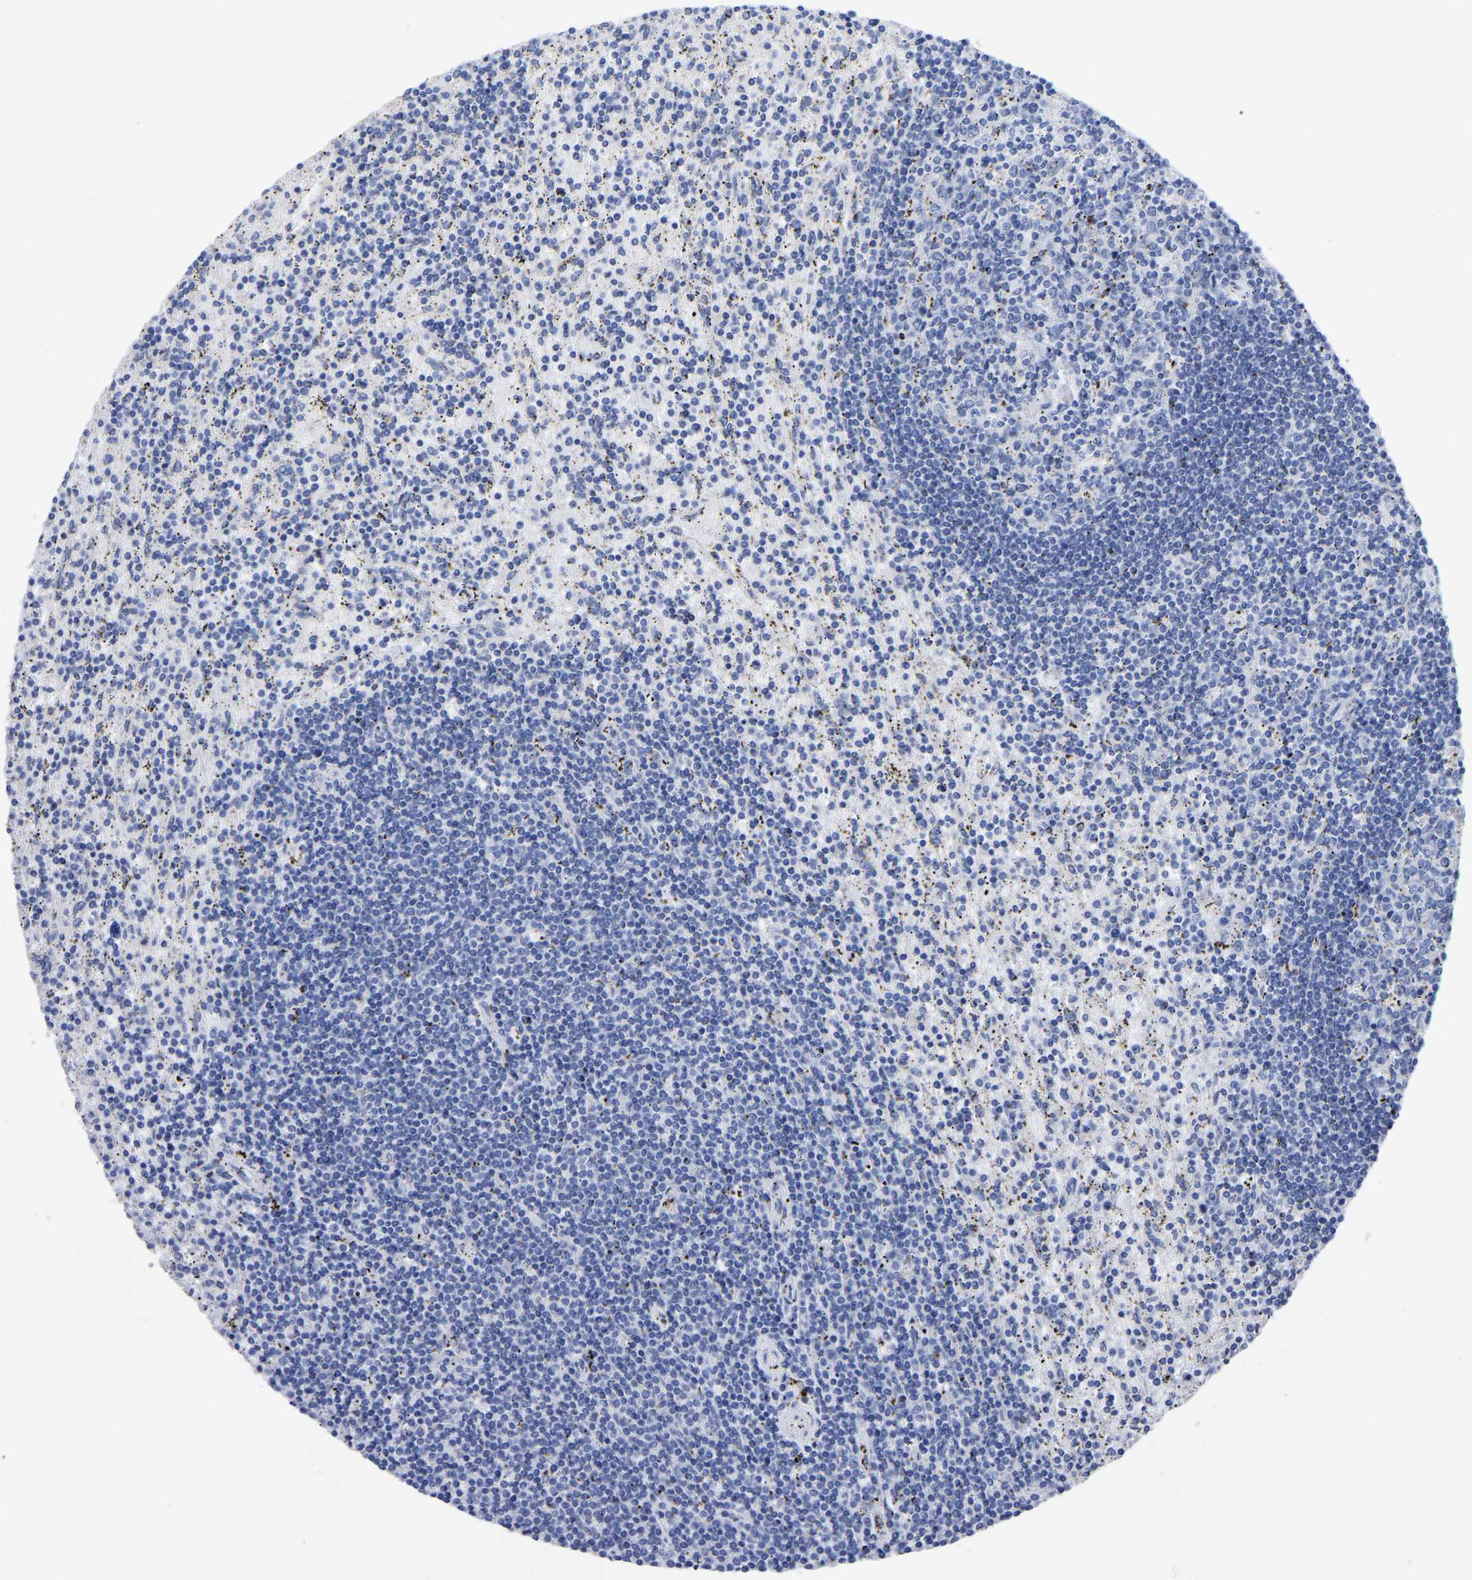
{"staining": {"intensity": "negative", "quantity": "none", "location": "none"}, "tissue": "lymphoma", "cell_type": "Tumor cells", "image_type": "cancer", "snomed": [{"axis": "morphology", "description": "Malignant lymphoma, non-Hodgkin's type, Low grade"}, {"axis": "topography", "description": "Spleen"}], "caption": "Micrograph shows no significant protein expression in tumor cells of malignant lymphoma, non-Hodgkin's type (low-grade).", "gene": "ANXA13", "patient": {"sex": "male", "age": 76}}